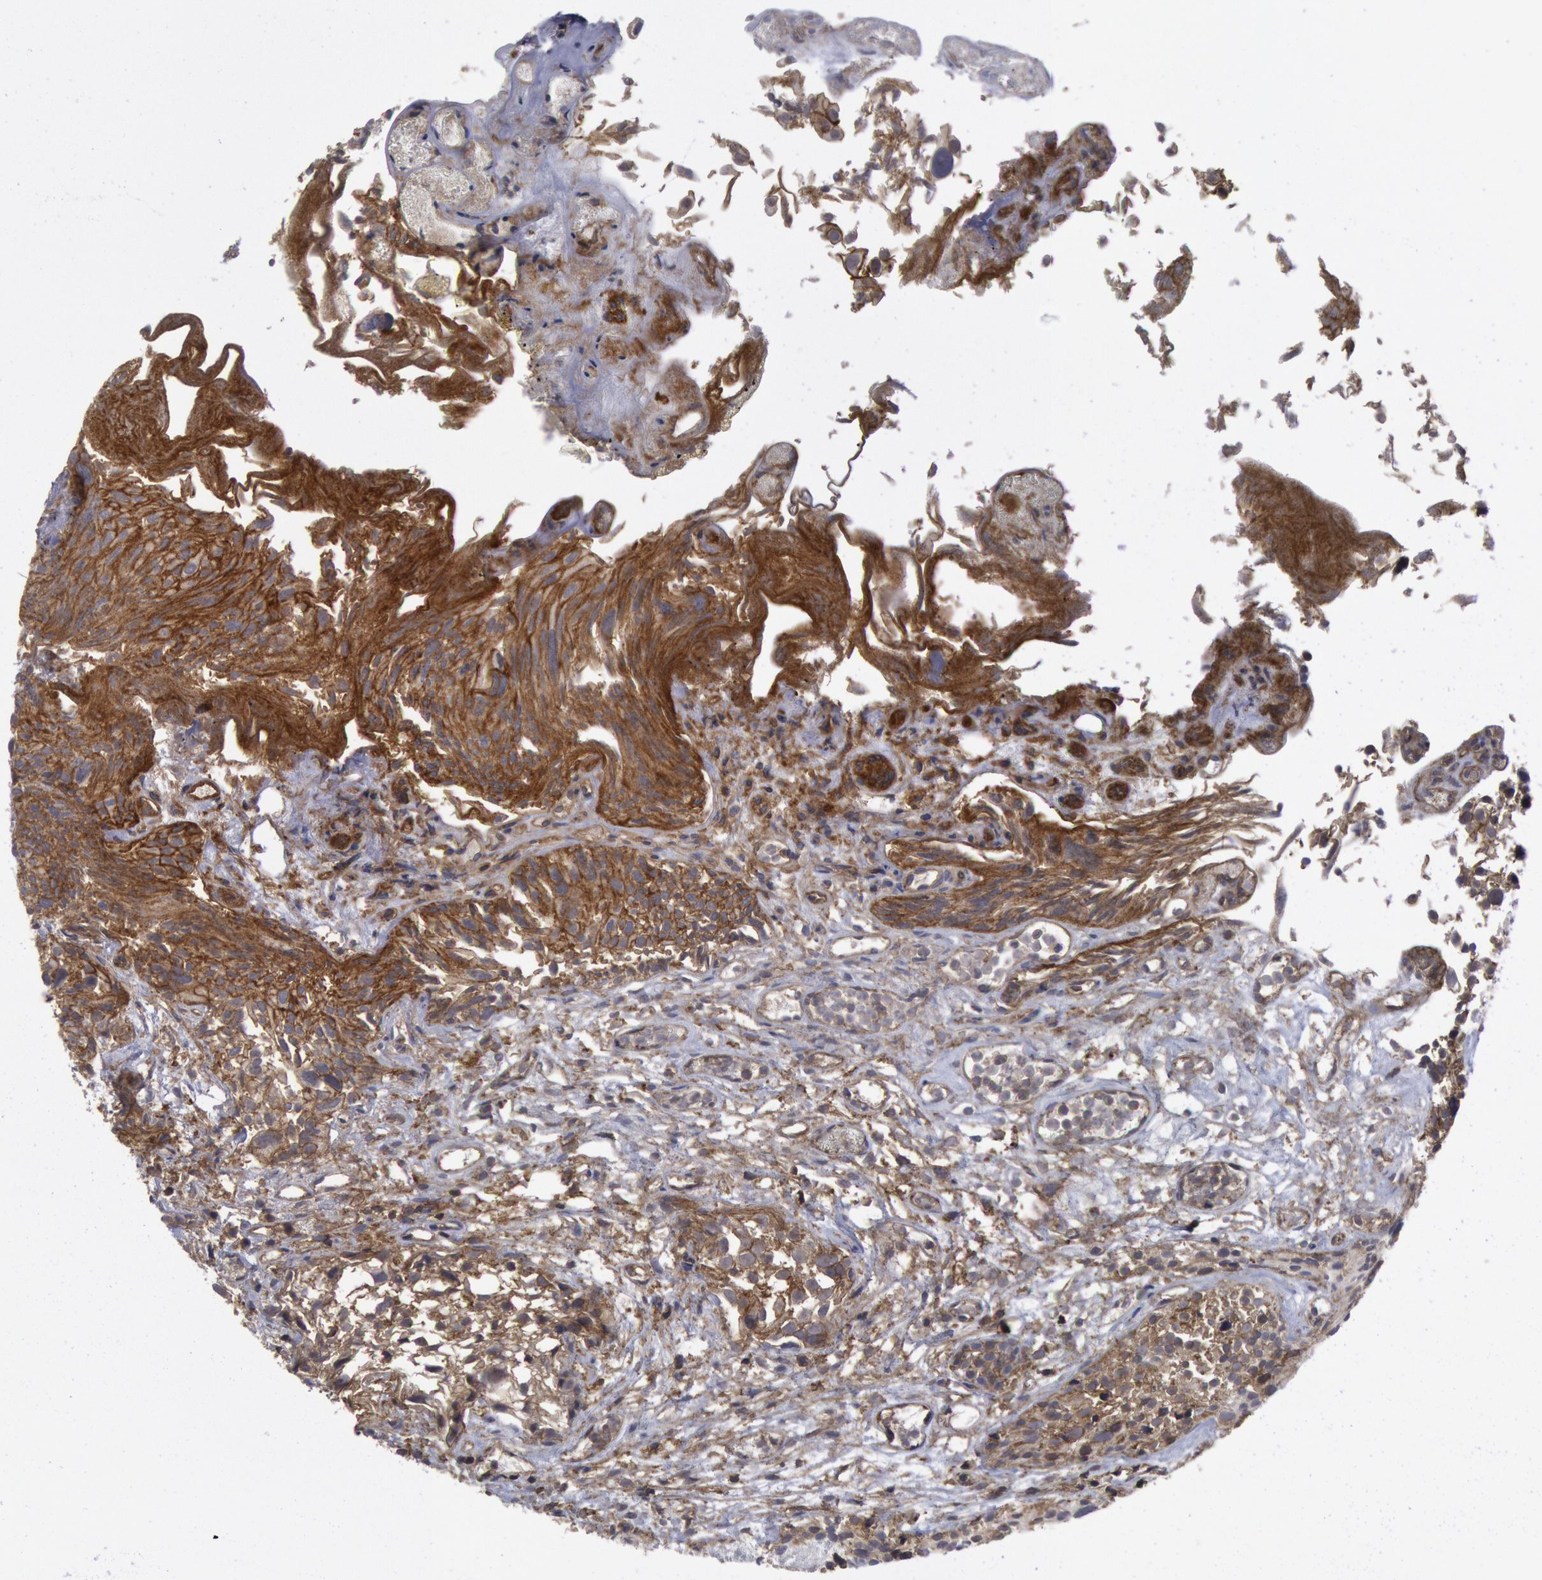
{"staining": {"intensity": "strong", "quantity": ">75%", "location": "cytoplasmic/membranous"}, "tissue": "urothelial cancer", "cell_type": "Tumor cells", "image_type": "cancer", "snomed": [{"axis": "morphology", "description": "Urothelial carcinoma, High grade"}, {"axis": "topography", "description": "Urinary bladder"}], "caption": "Protein staining of urothelial carcinoma (high-grade) tissue shows strong cytoplasmic/membranous staining in approximately >75% of tumor cells. (DAB IHC with brightfield microscopy, high magnification).", "gene": "STX4", "patient": {"sex": "female", "age": 78}}